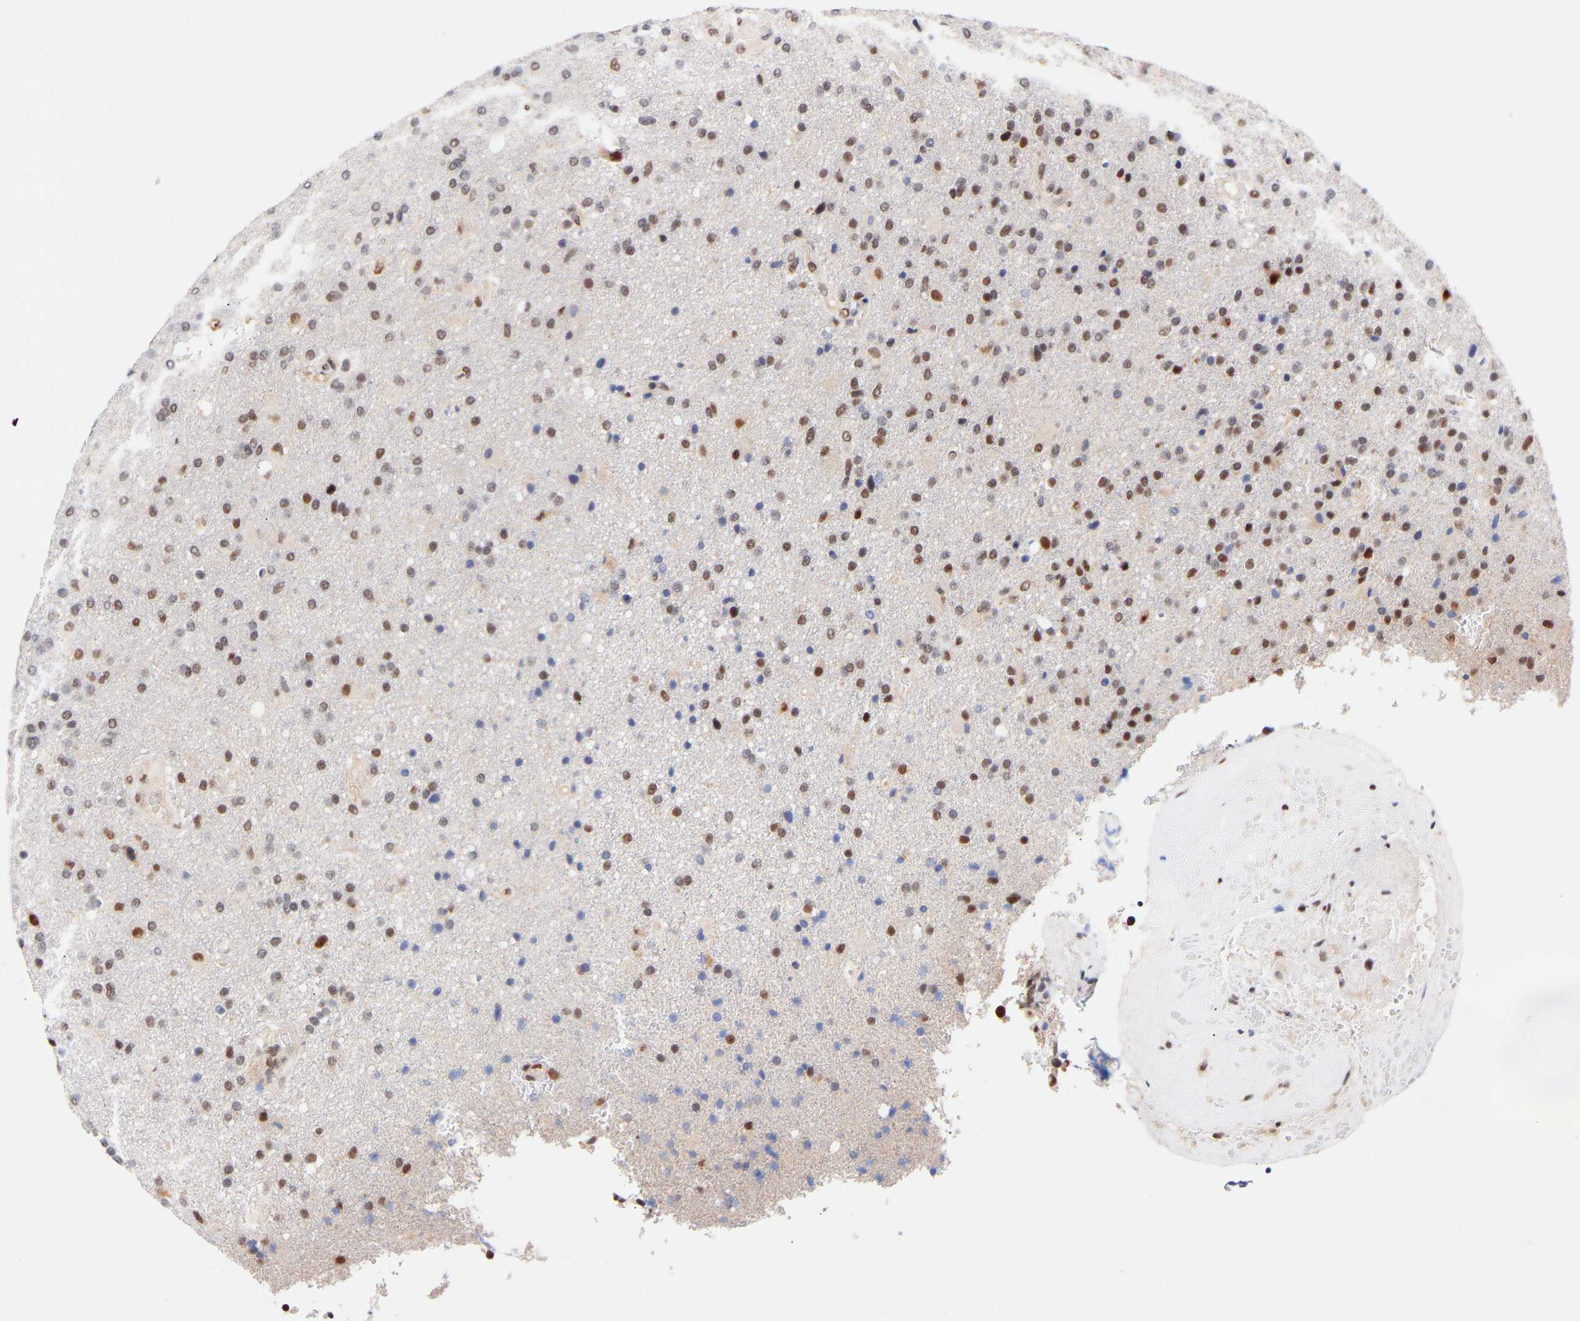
{"staining": {"intensity": "moderate", "quantity": "25%-75%", "location": "nuclear"}, "tissue": "glioma", "cell_type": "Tumor cells", "image_type": "cancer", "snomed": [{"axis": "morphology", "description": "Glioma, malignant, High grade"}, {"axis": "topography", "description": "Brain"}], "caption": "High-power microscopy captured an immunohistochemistry (IHC) histopathology image of malignant glioma (high-grade), revealing moderate nuclear positivity in about 25%-75% of tumor cells.", "gene": "RBM15", "patient": {"sex": "male", "age": 72}}